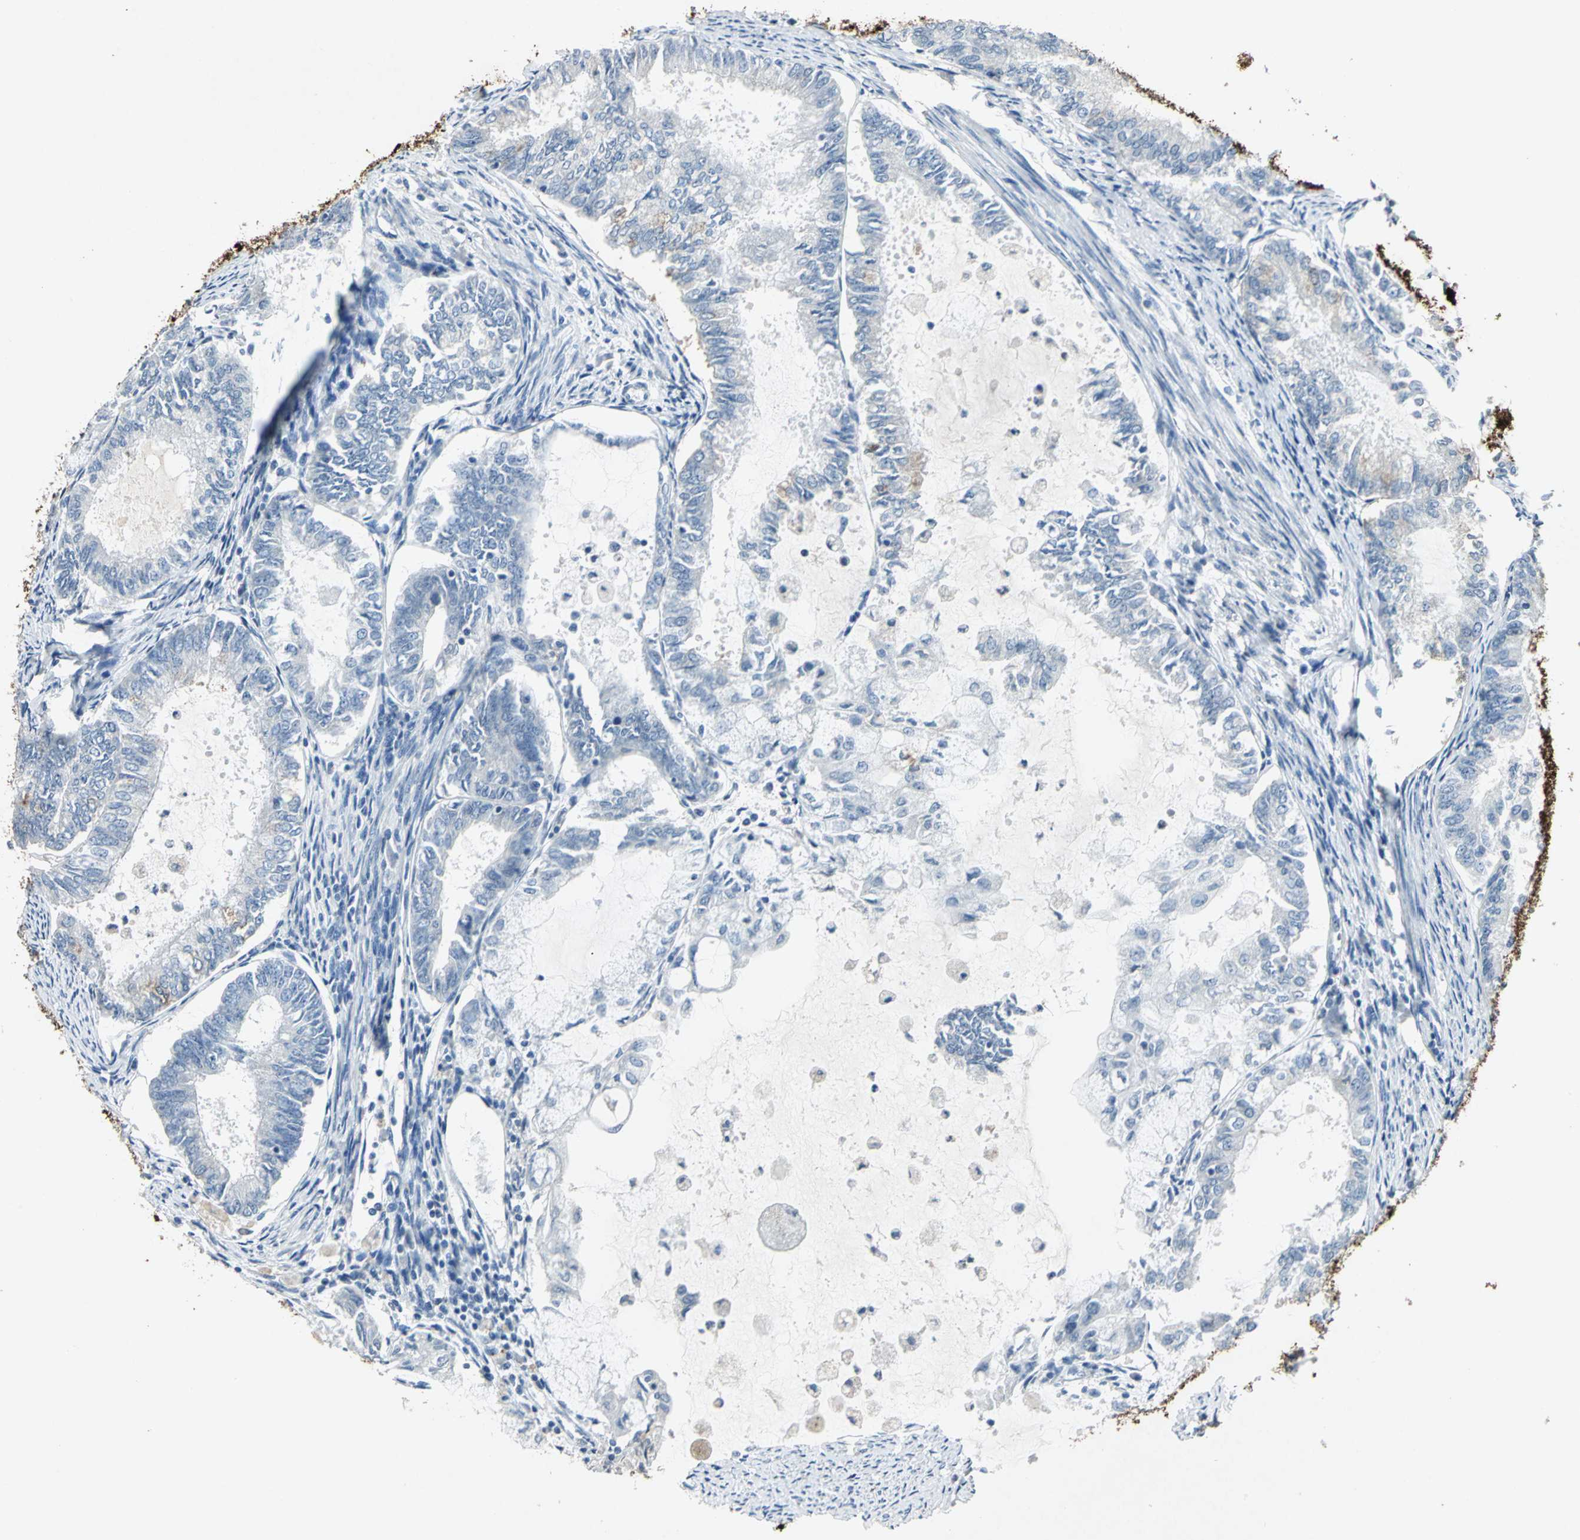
{"staining": {"intensity": "negative", "quantity": "none", "location": "none"}, "tissue": "endometrial cancer", "cell_type": "Tumor cells", "image_type": "cancer", "snomed": [{"axis": "morphology", "description": "Adenocarcinoma, NOS"}, {"axis": "topography", "description": "Endometrium"}], "caption": "The image reveals no staining of tumor cells in endometrial cancer.", "gene": "CAMK2B", "patient": {"sex": "female", "age": 86}}